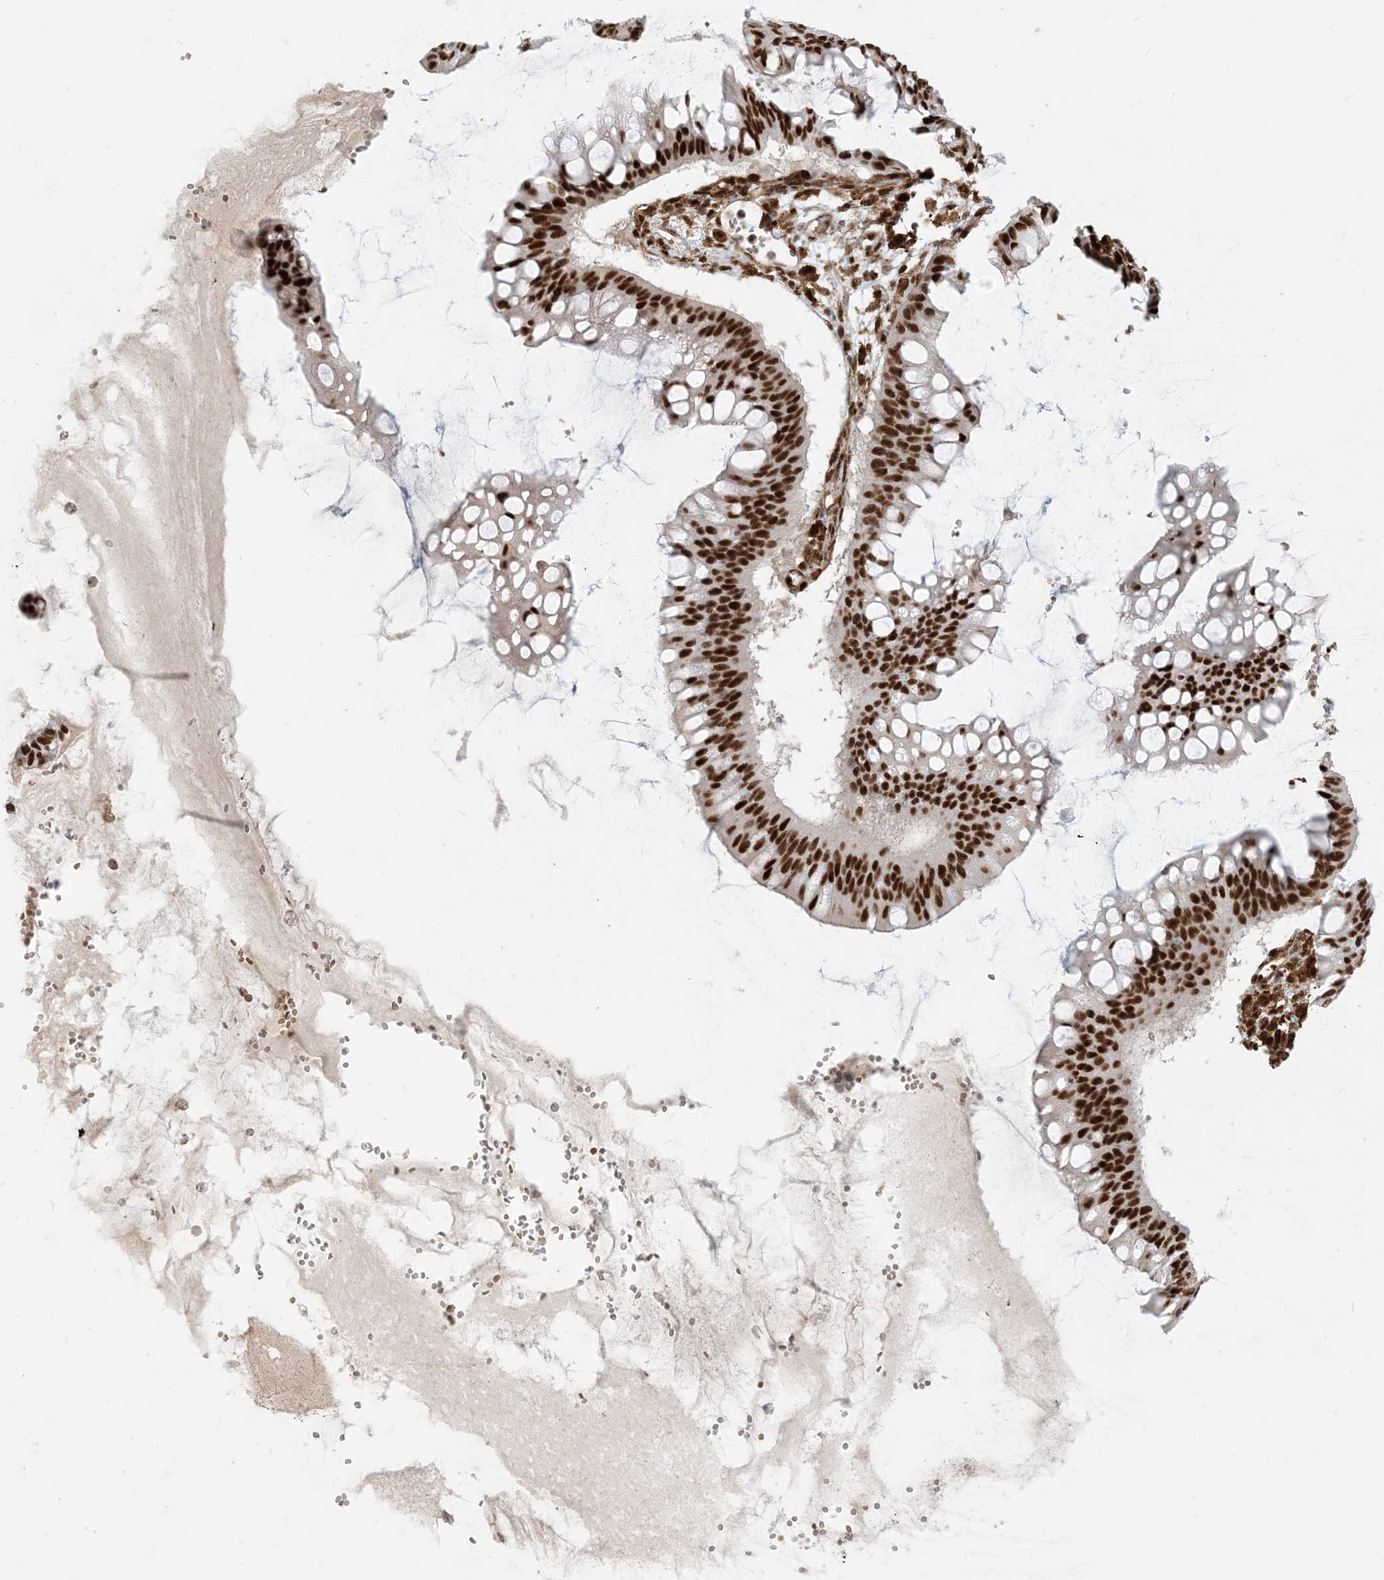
{"staining": {"intensity": "strong", "quantity": ">75%", "location": "nuclear"}, "tissue": "ovarian cancer", "cell_type": "Tumor cells", "image_type": "cancer", "snomed": [{"axis": "morphology", "description": "Cystadenocarcinoma, mucinous, NOS"}, {"axis": "topography", "description": "Ovary"}], "caption": "The immunohistochemical stain highlights strong nuclear positivity in tumor cells of mucinous cystadenocarcinoma (ovarian) tissue.", "gene": "CKS2", "patient": {"sex": "female", "age": 73}}